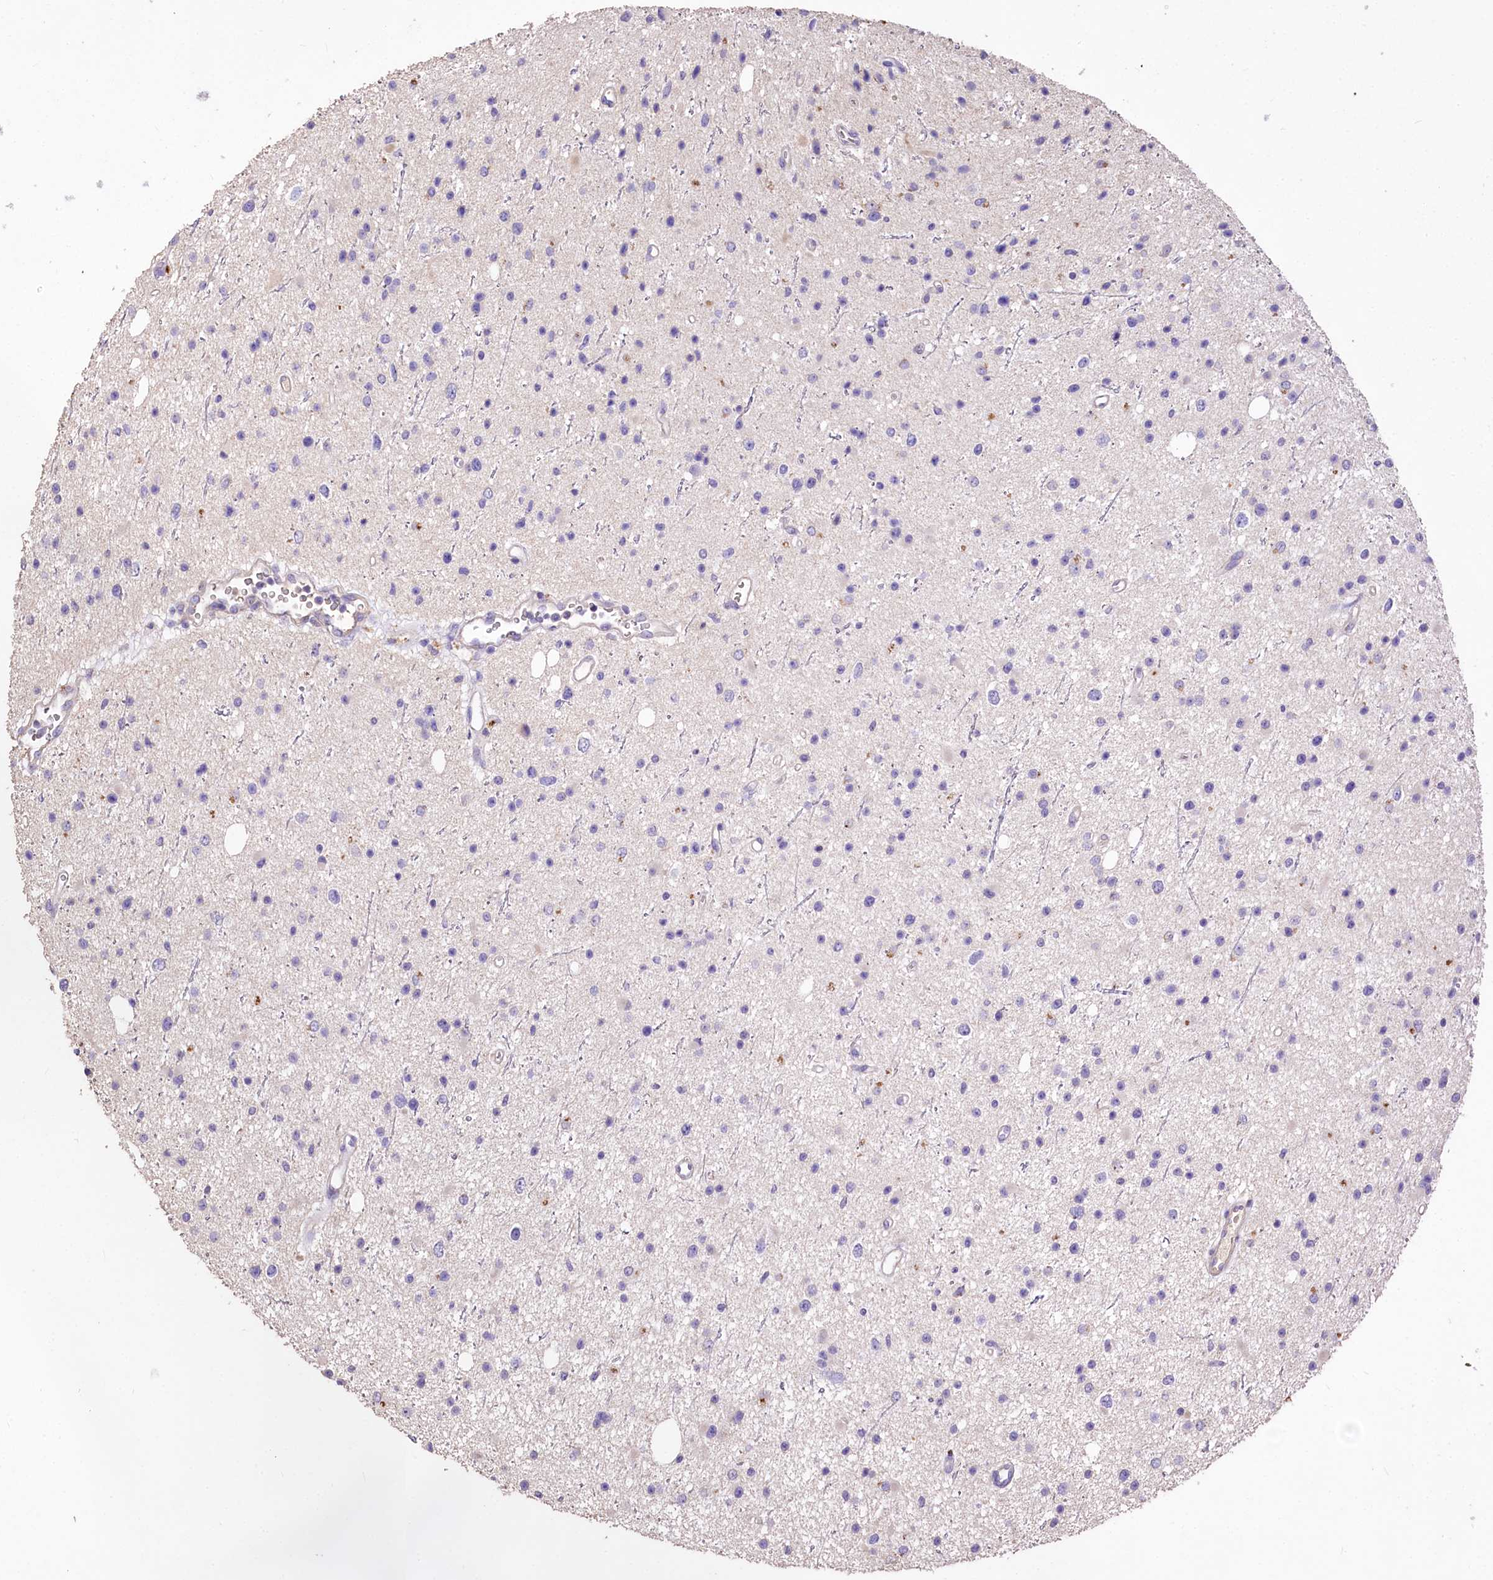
{"staining": {"intensity": "negative", "quantity": "none", "location": "none"}, "tissue": "glioma", "cell_type": "Tumor cells", "image_type": "cancer", "snomed": [{"axis": "morphology", "description": "Glioma, malignant, Low grade"}, {"axis": "topography", "description": "Cerebral cortex"}], "caption": "Immunohistochemistry (IHC) micrograph of neoplastic tissue: glioma stained with DAB (3,3'-diaminobenzidine) exhibits no significant protein expression in tumor cells.", "gene": "PCYOX1L", "patient": {"sex": "female", "age": 39}}